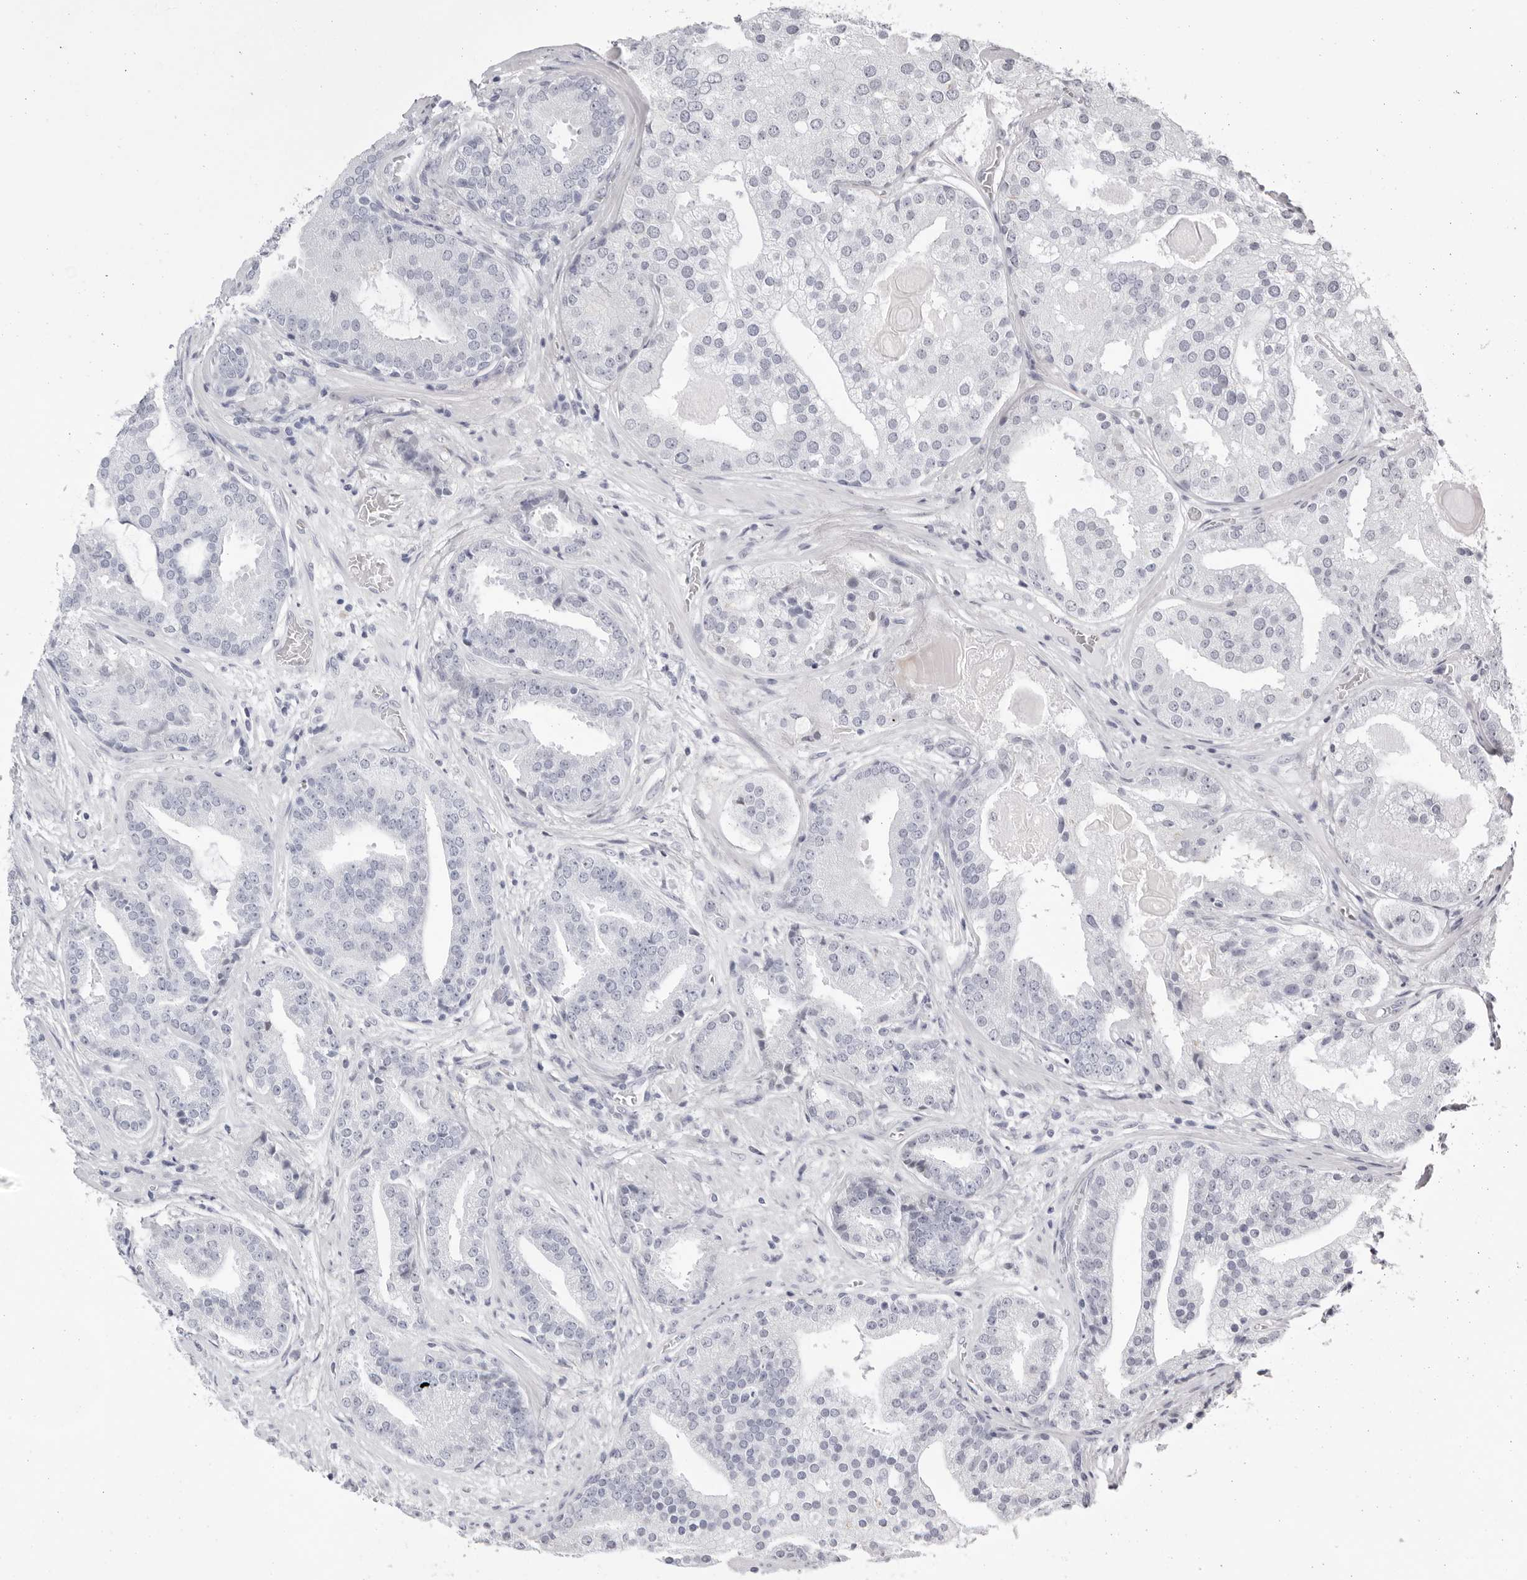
{"staining": {"intensity": "negative", "quantity": "none", "location": "none"}, "tissue": "prostate cancer", "cell_type": "Tumor cells", "image_type": "cancer", "snomed": [{"axis": "morphology", "description": "Adenocarcinoma, Low grade"}, {"axis": "topography", "description": "Prostate"}], "caption": "Immunohistochemistry (IHC) photomicrograph of neoplastic tissue: prostate cancer (low-grade adenocarcinoma) stained with DAB (3,3'-diaminobenzidine) demonstrates no significant protein positivity in tumor cells.", "gene": "TMOD4", "patient": {"sex": "male", "age": 67}}